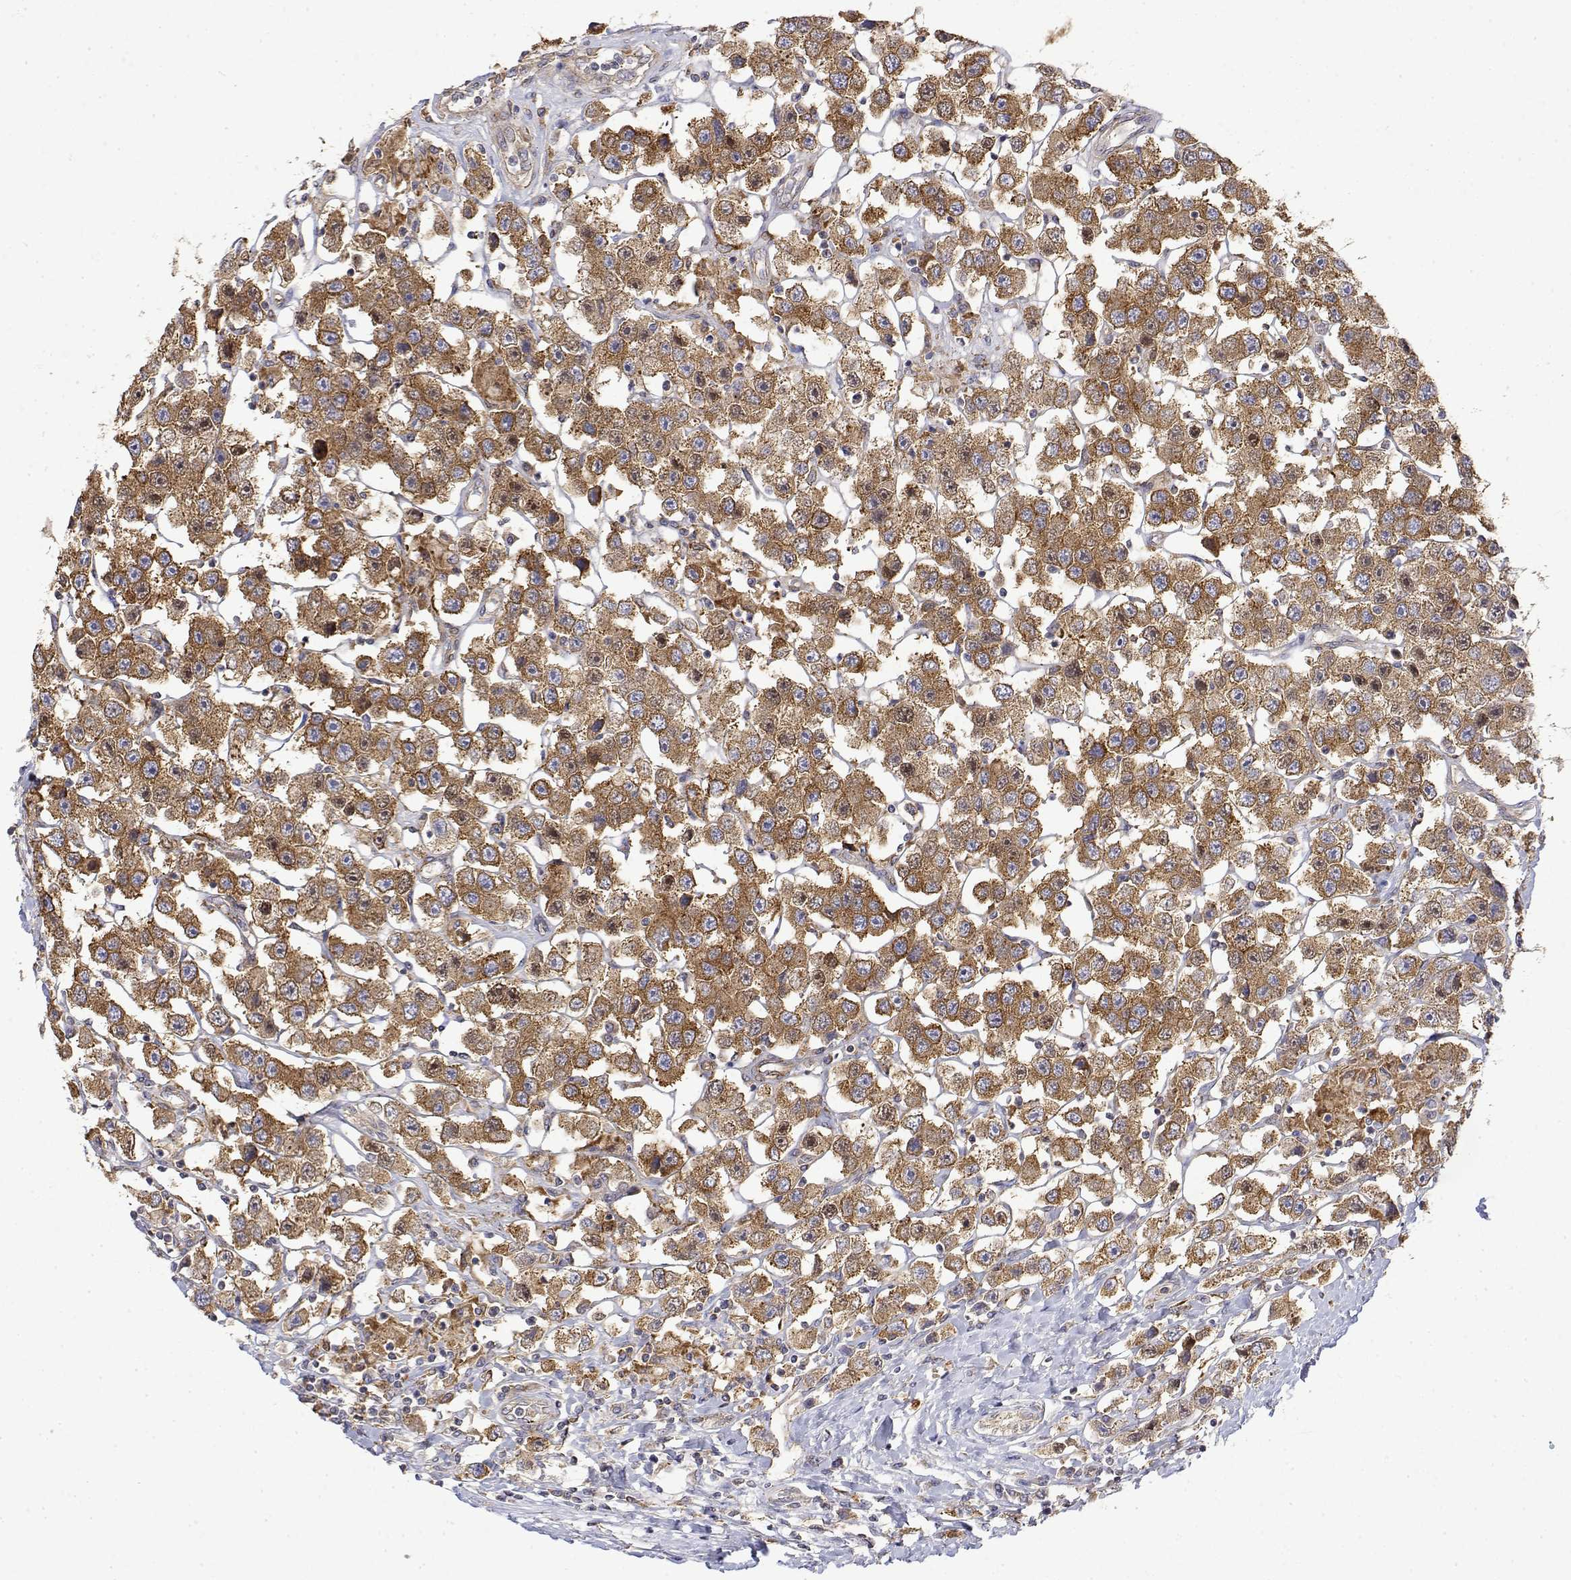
{"staining": {"intensity": "moderate", "quantity": ">75%", "location": "cytoplasmic/membranous"}, "tissue": "testis cancer", "cell_type": "Tumor cells", "image_type": "cancer", "snomed": [{"axis": "morphology", "description": "Seminoma, NOS"}, {"axis": "topography", "description": "Testis"}], "caption": "Brown immunohistochemical staining in human testis cancer (seminoma) displays moderate cytoplasmic/membranous positivity in approximately >75% of tumor cells.", "gene": "PACSIN2", "patient": {"sex": "male", "age": 45}}